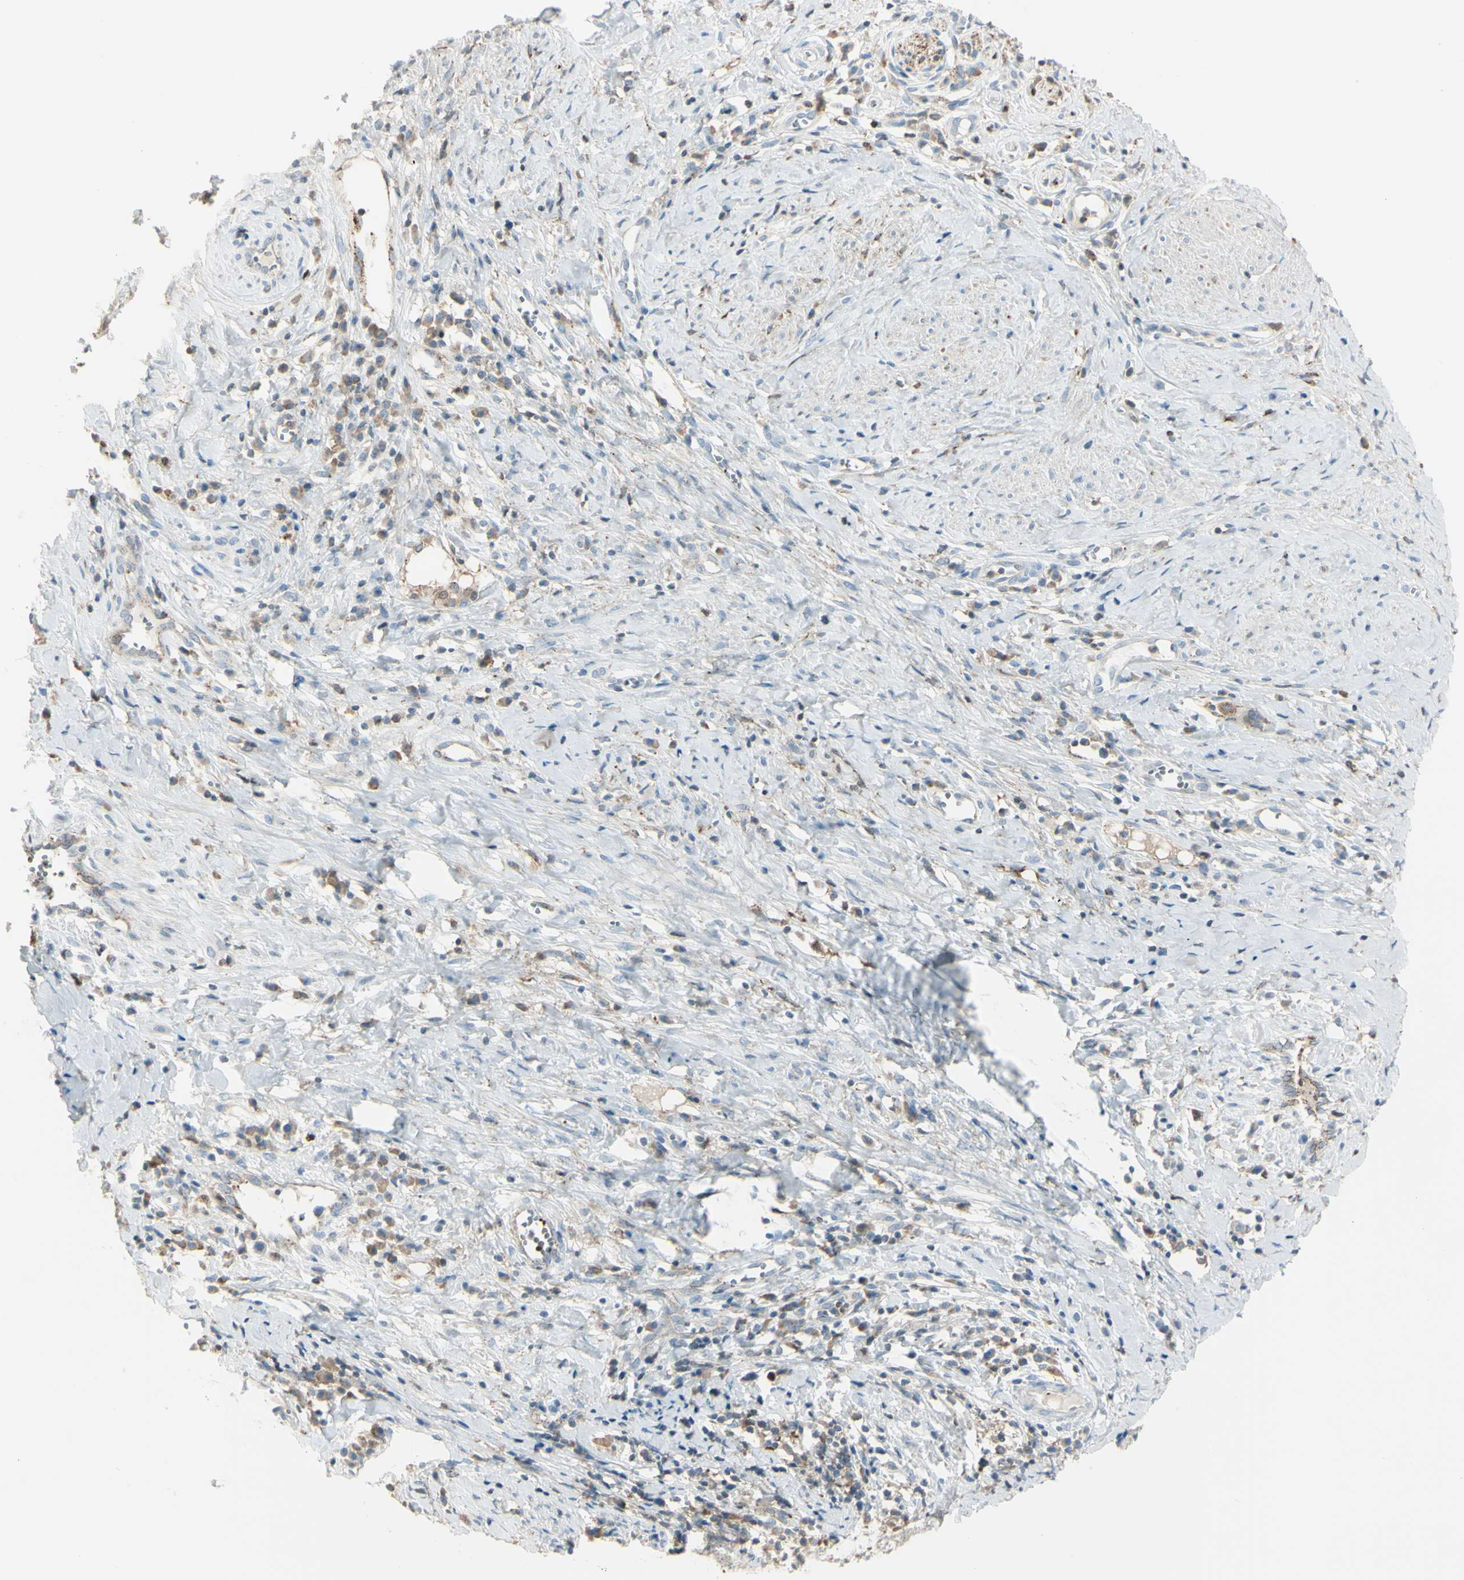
{"staining": {"intensity": "moderate", "quantity": "<25%", "location": "cytoplasmic/membranous"}, "tissue": "cervical cancer", "cell_type": "Tumor cells", "image_type": "cancer", "snomed": [{"axis": "morphology", "description": "Squamous cell carcinoma, NOS"}, {"axis": "topography", "description": "Cervix"}], "caption": "An image of squamous cell carcinoma (cervical) stained for a protein displays moderate cytoplasmic/membranous brown staining in tumor cells.", "gene": "CYRIB", "patient": {"sex": "female", "age": 40}}